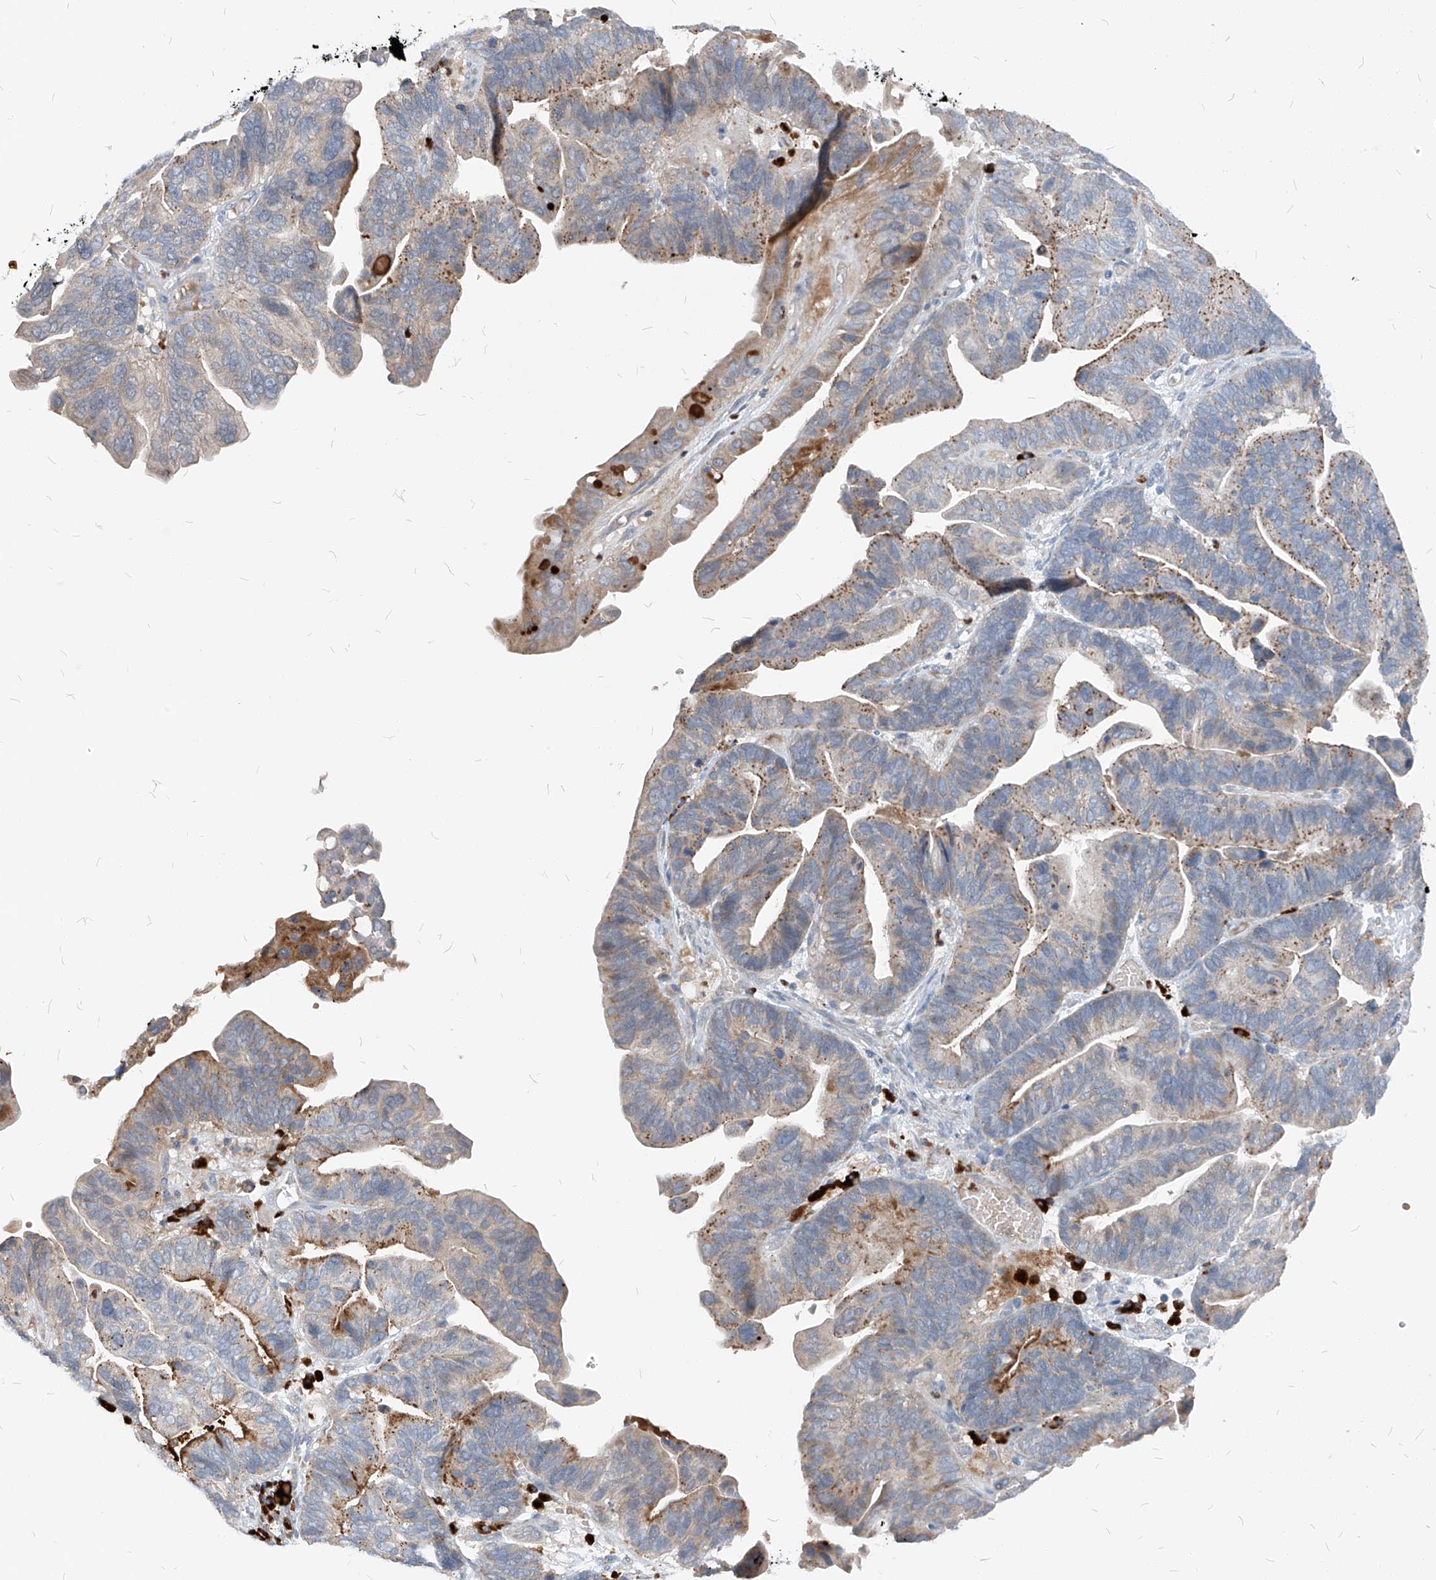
{"staining": {"intensity": "moderate", "quantity": "<25%", "location": "cytoplasmic/membranous"}, "tissue": "ovarian cancer", "cell_type": "Tumor cells", "image_type": "cancer", "snomed": [{"axis": "morphology", "description": "Cystadenocarcinoma, serous, NOS"}, {"axis": "topography", "description": "Ovary"}], "caption": "A brown stain shows moderate cytoplasmic/membranous expression of a protein in ovarian cancer (serous cystadenocarcinoma) tumor cells.", "gene": "CHMP2B", "patient": {"sex": "female", "age": 56}}